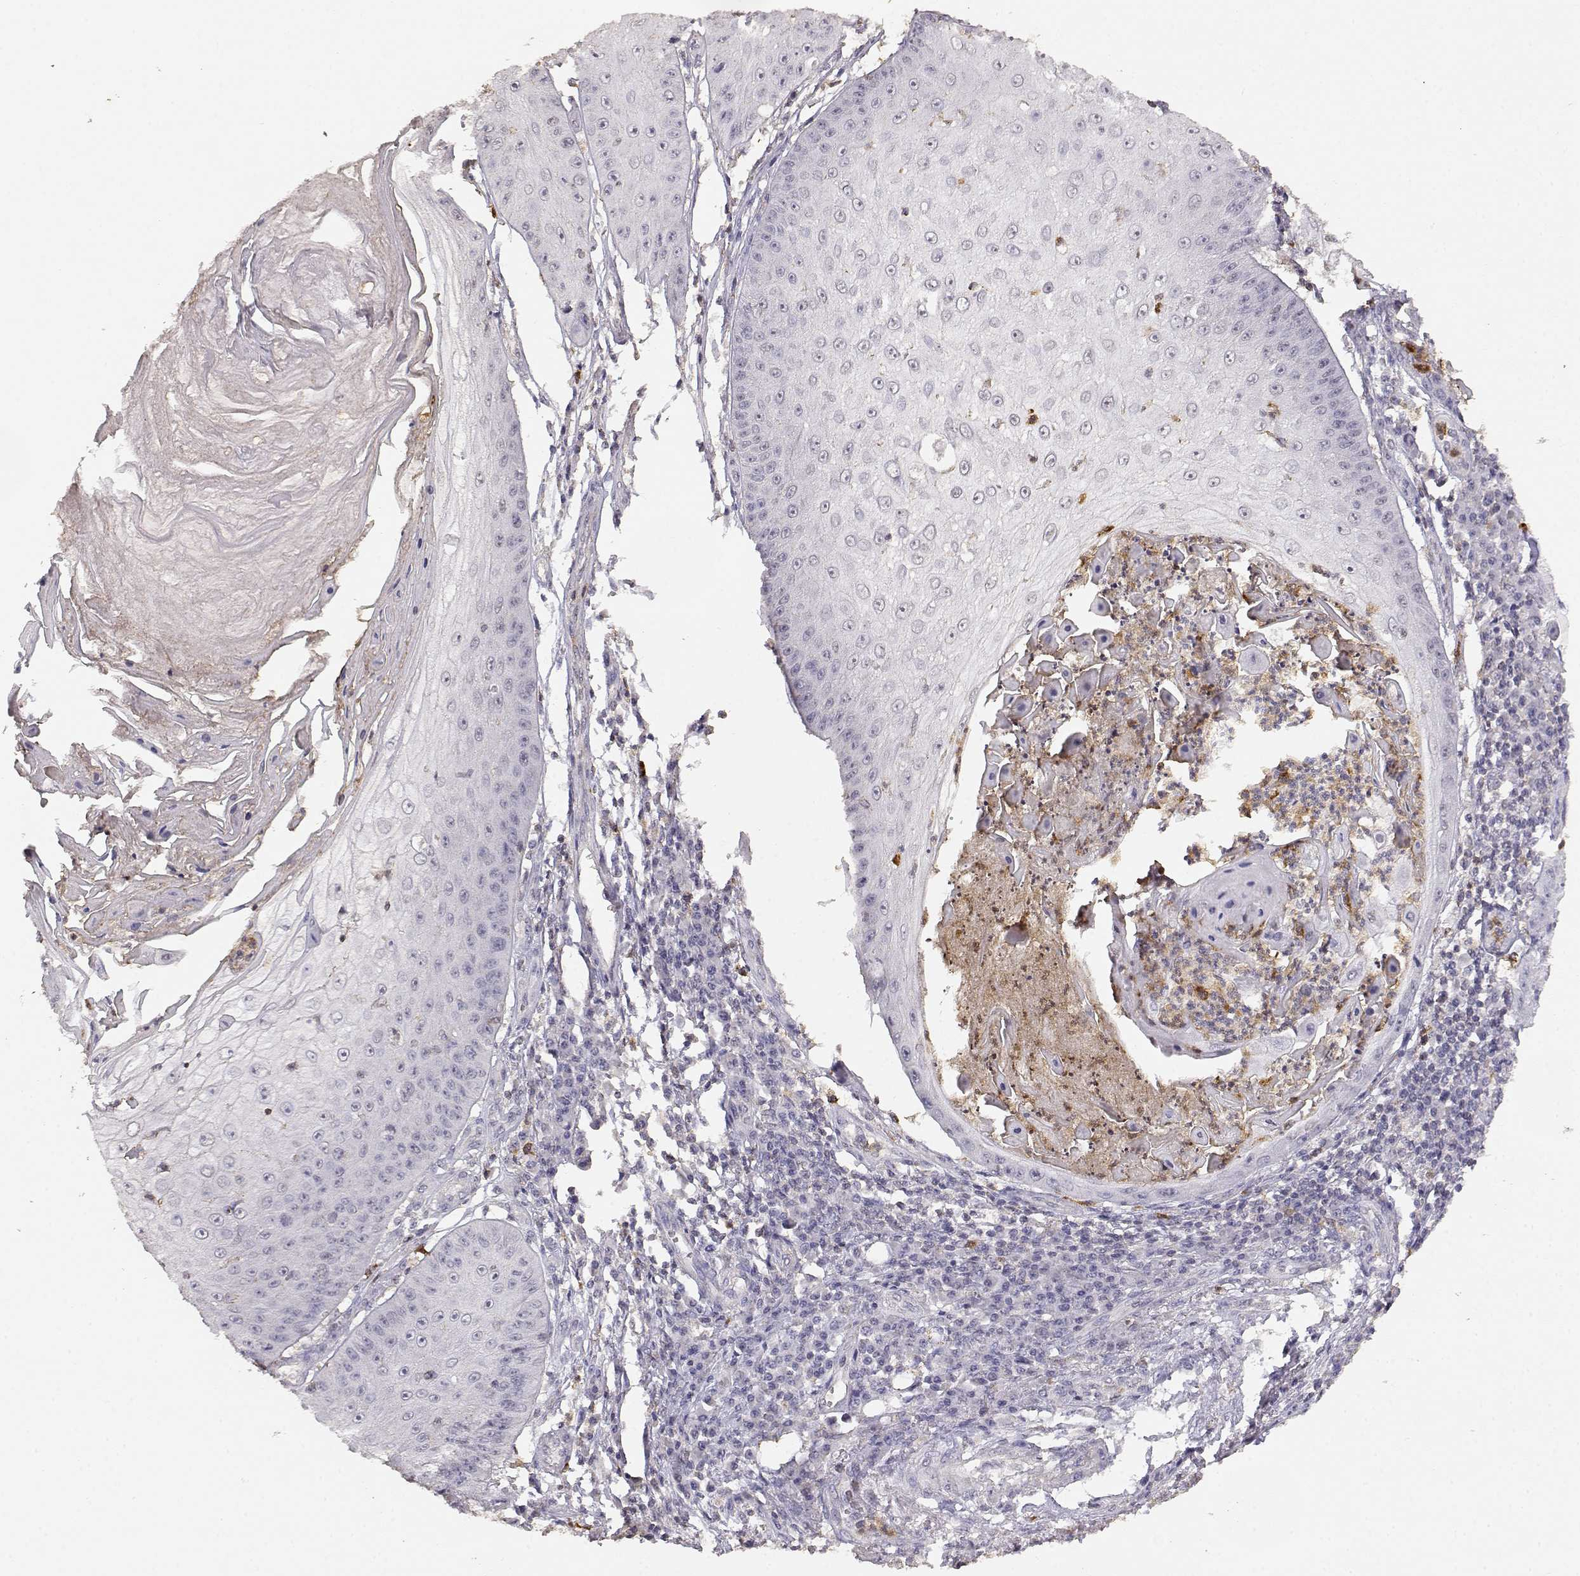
{"staining": {"intensity": "negative", "quantity": "none", "location": "none"}, "tissue": "skin cancer", "cell_type": "Tumor cells", "image_type": "cancer", "snomed": [{"axis": "morphology", "description": "Squamous cell carcinoma, NOS"}, {"axis": "topography", "description": "Skin"}], "caption": "Immunohistochemistry (IHC) micrograph of squamous cell carcinoma (skin) stained for a protein (brown), which demonstrates no positivity in tumor cells.", "gene": "TNFRSF10C", "patient": {"sex": "male", "age": 70}}